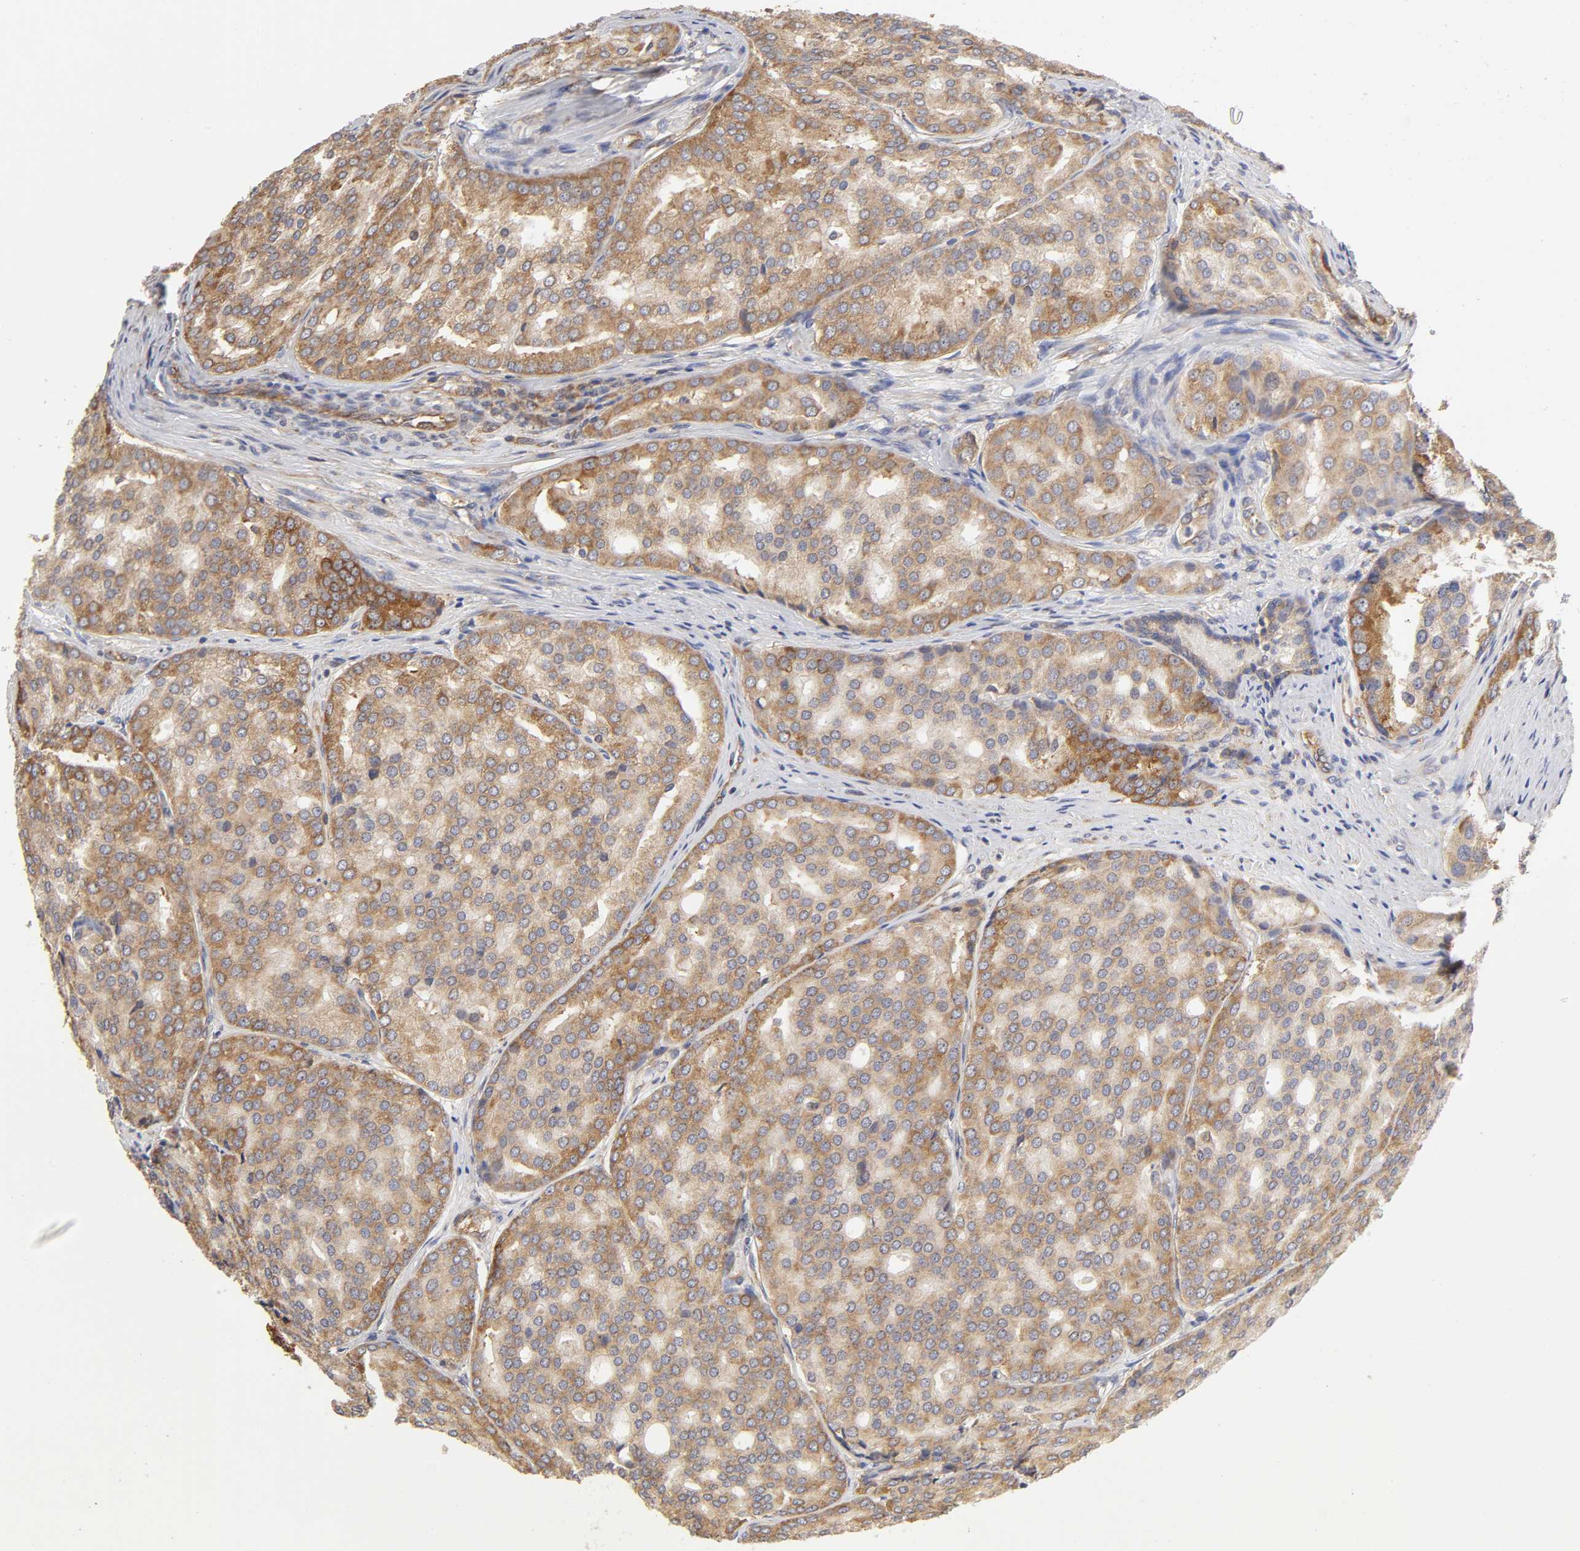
{"staining": {"intensity": "strong", "quantity": ">75%", "location": "cytoplasmic/membranous"}, "tissue": "prostate cancer", "cell_type": "Tumor cells", "image_type": "cancer", "snomed": [{"axis": "morphology", "description": "Adenocarcinoma, High grade"}, {"axis": "topography", "description": "Prostate"}], "caption": "IHC image of adenocarcinoma (high-grade) (prostate) stained for a protein (brown), which shows high levels of strong cytoplasmic/membranous staining in approximately >75% of tumor cells.", "gene": "RPL14", "patient": {"sex": "male", "age": 64}}